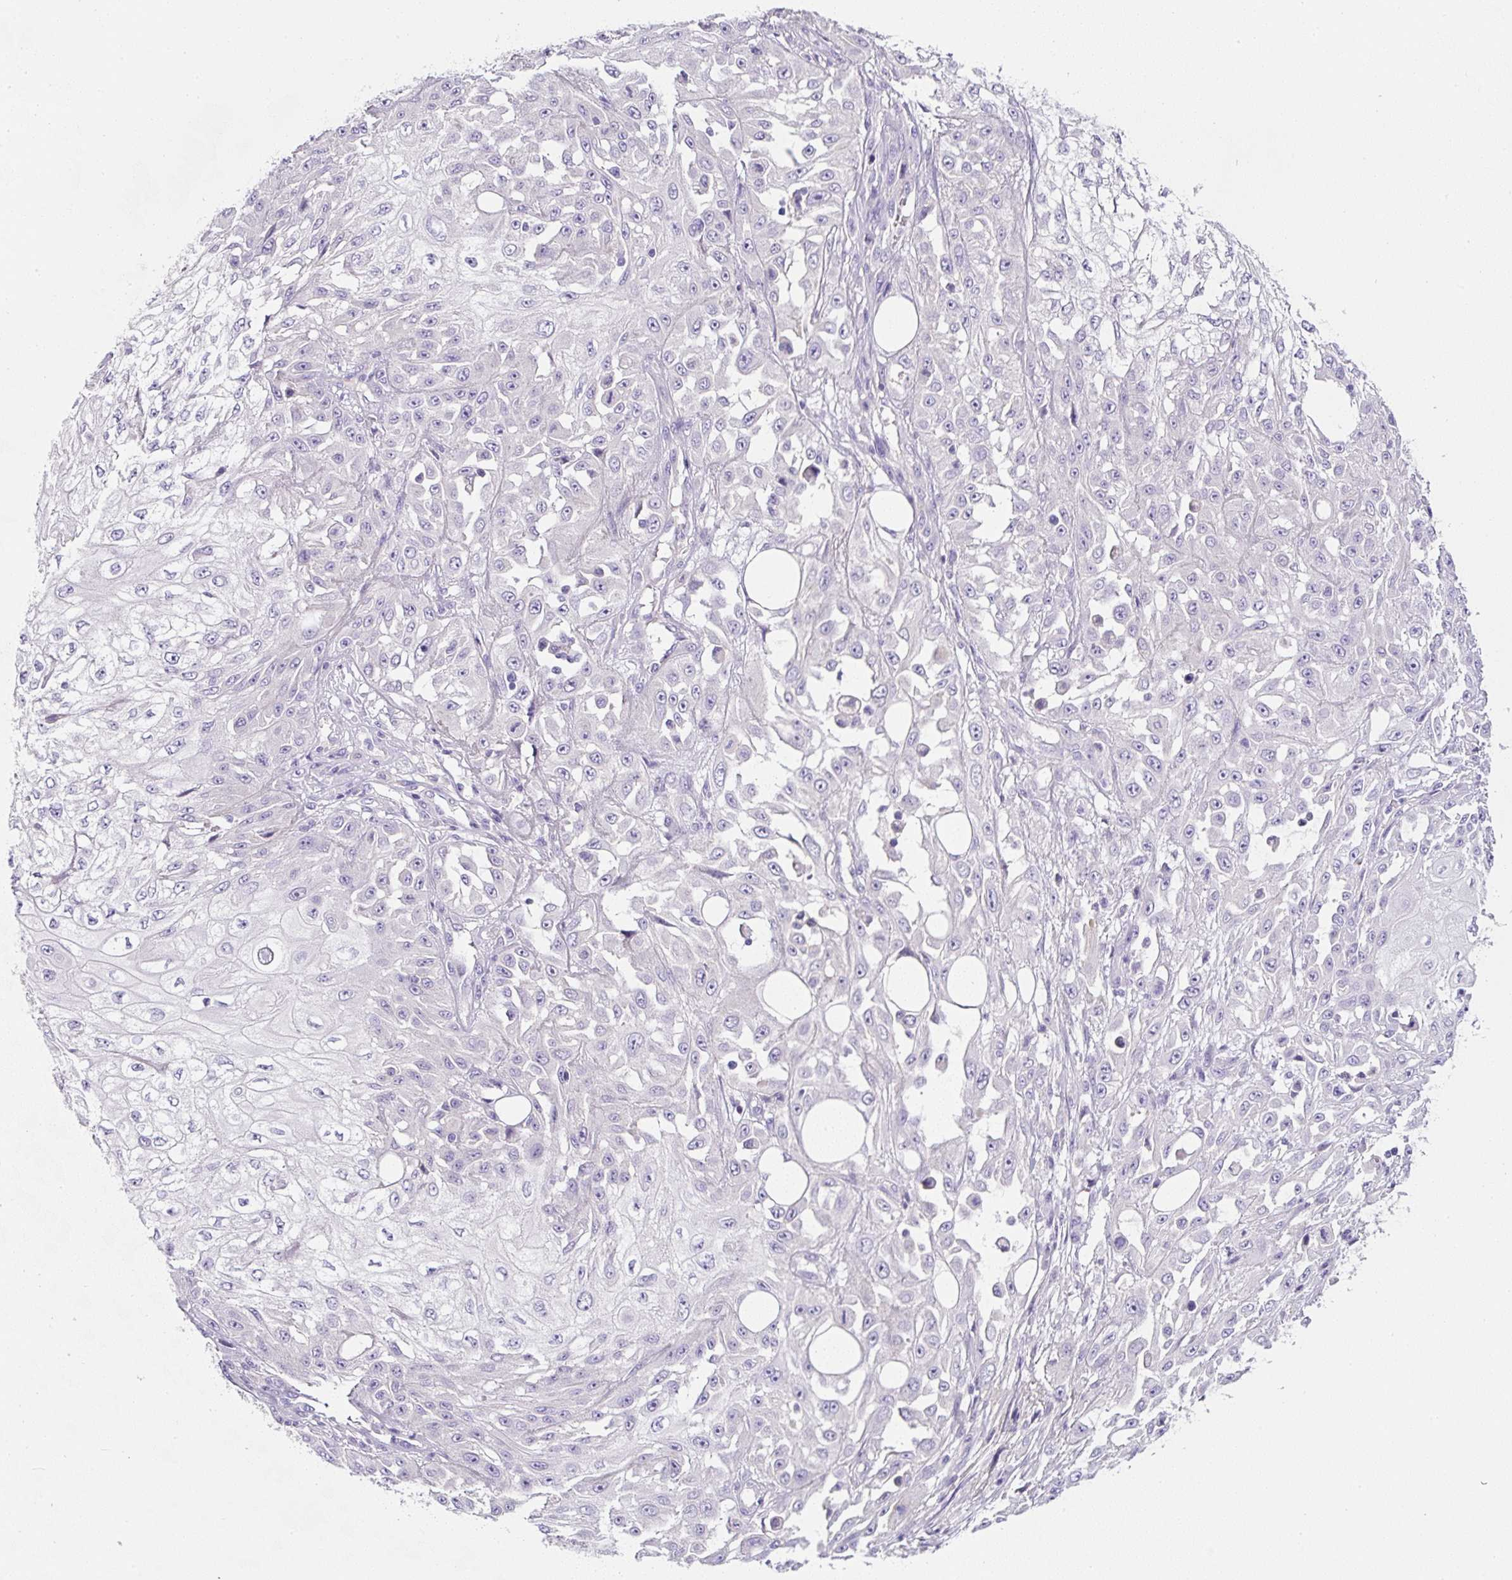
{"staining": {"intensity": "negative", "quantity": "none", "location": "none"}, "tissue": "skin cancer", "cell_type": "Tumor cells", "image_type": "cancer", "snomed": [{"axis": "morphology", "description": "Squamous cell carcinoma, NOS"}, {"axis": "morphology", "description": "Squamous cell carcinoma, metastatic, NOS"}, {"axis": "topography", "description": "Skin"}, {"axis": "topography", "description": "Lymph node"}], "caption": "DAB (3,3'-diaminobenzidine) immunohistochemical staining of skin cancer shows no significant staining in tumor cells.", "gene": "OR14A2", "patient": {"sex": "male", "age": 75}}